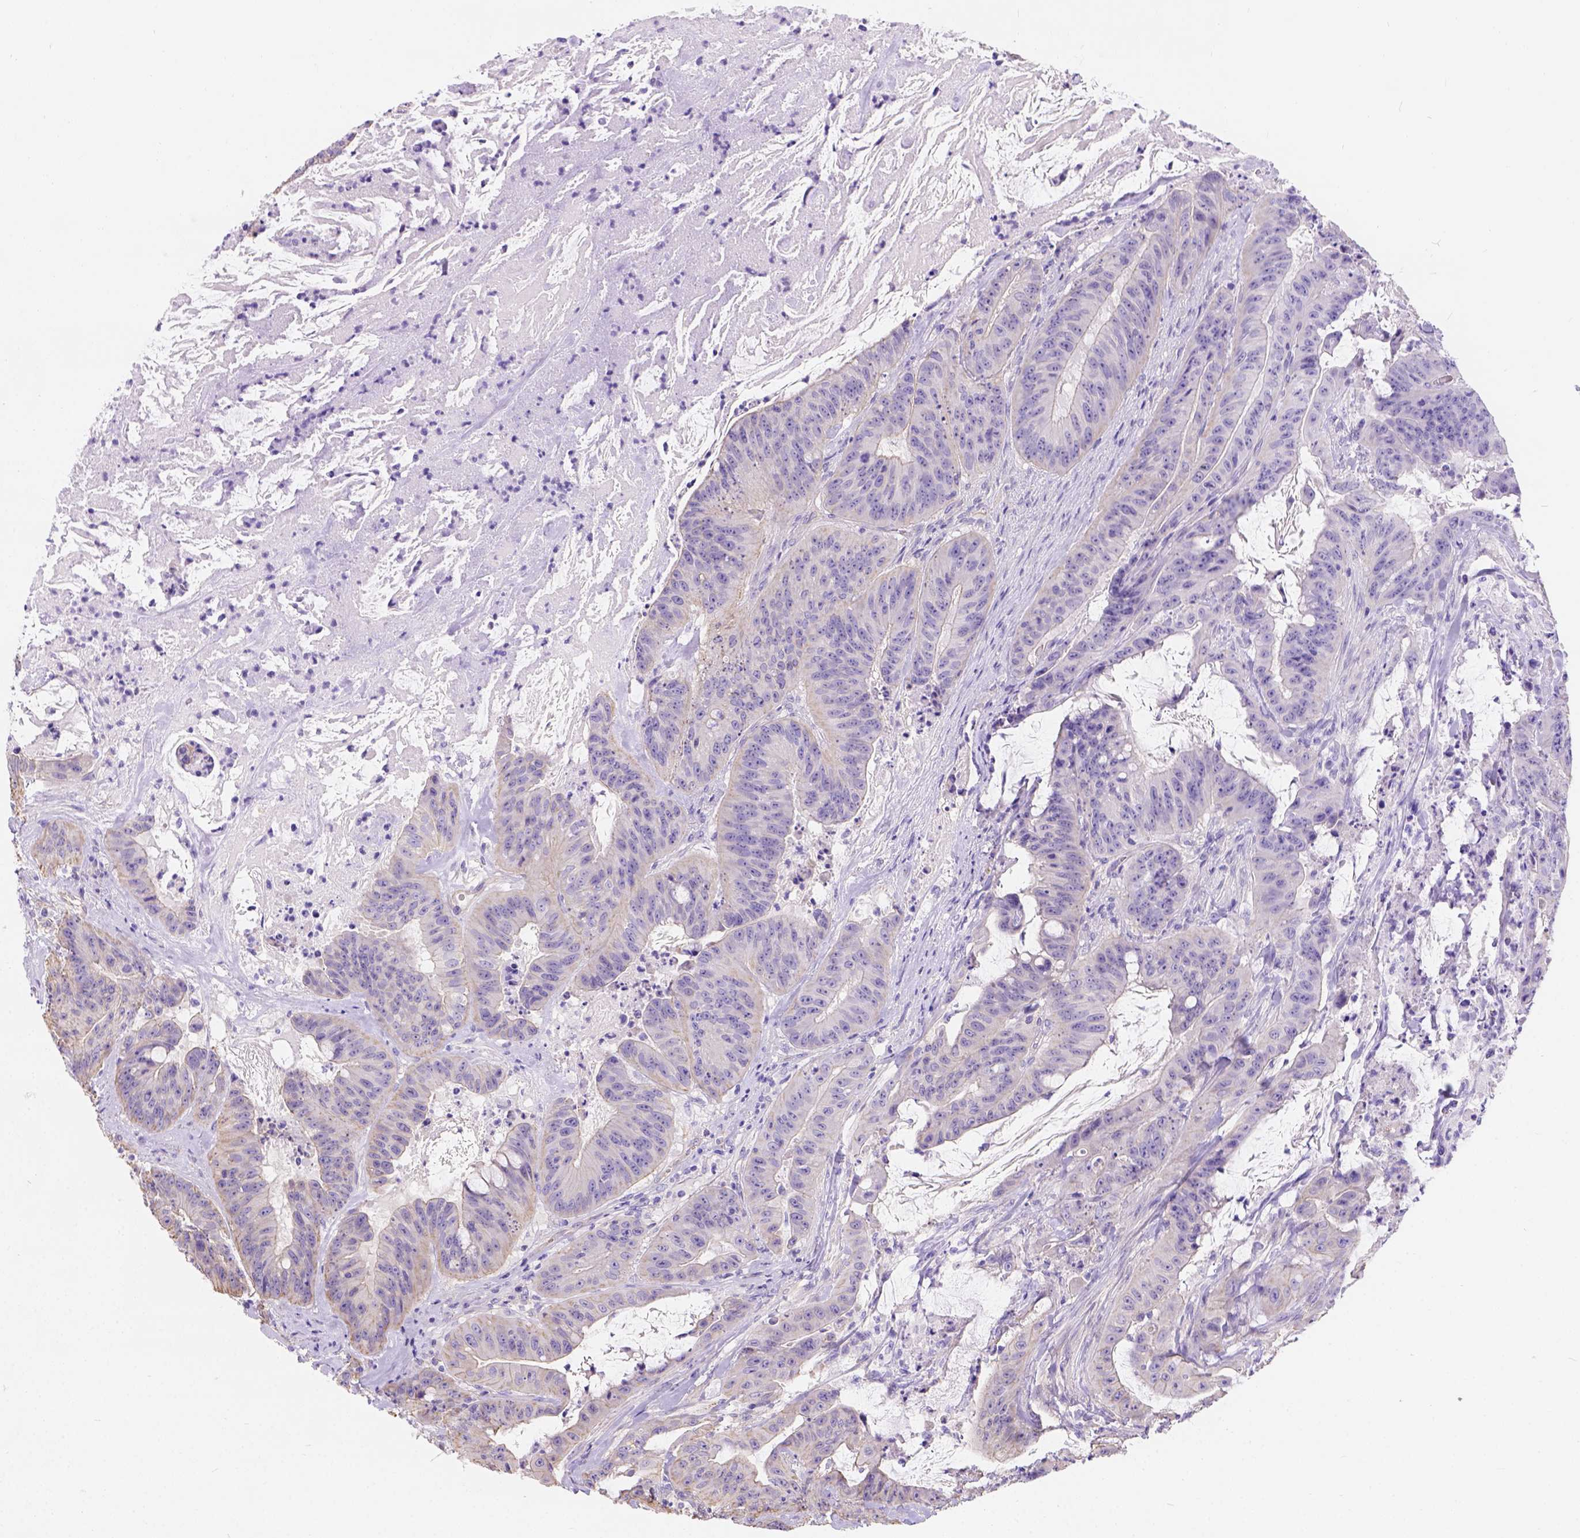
{"staining": {"intensity": "weak", "quantity": "<25%", "location": "cytoplasmic/membranous"}, "tissue": "colorectal cancer", "cell_type": "Tumor cells", "image_type": "cancer", "snomed": [{"axis": "morphology", "description": "Adenocarcinoma, NOS"}, {"axis": "topography", "description": "Colon"}], "caption": "An image of colorectal cancer stained for a protein shows no brown staining in tumor cells. (Stains: DAB (3,3'-diaminobenzidine) IHC with hematoxylin counter stain, Microscopy: brightfield microscopy at high magnification).", "gene": "PHF7", "patient": {"sex": "male", "age": 33}}